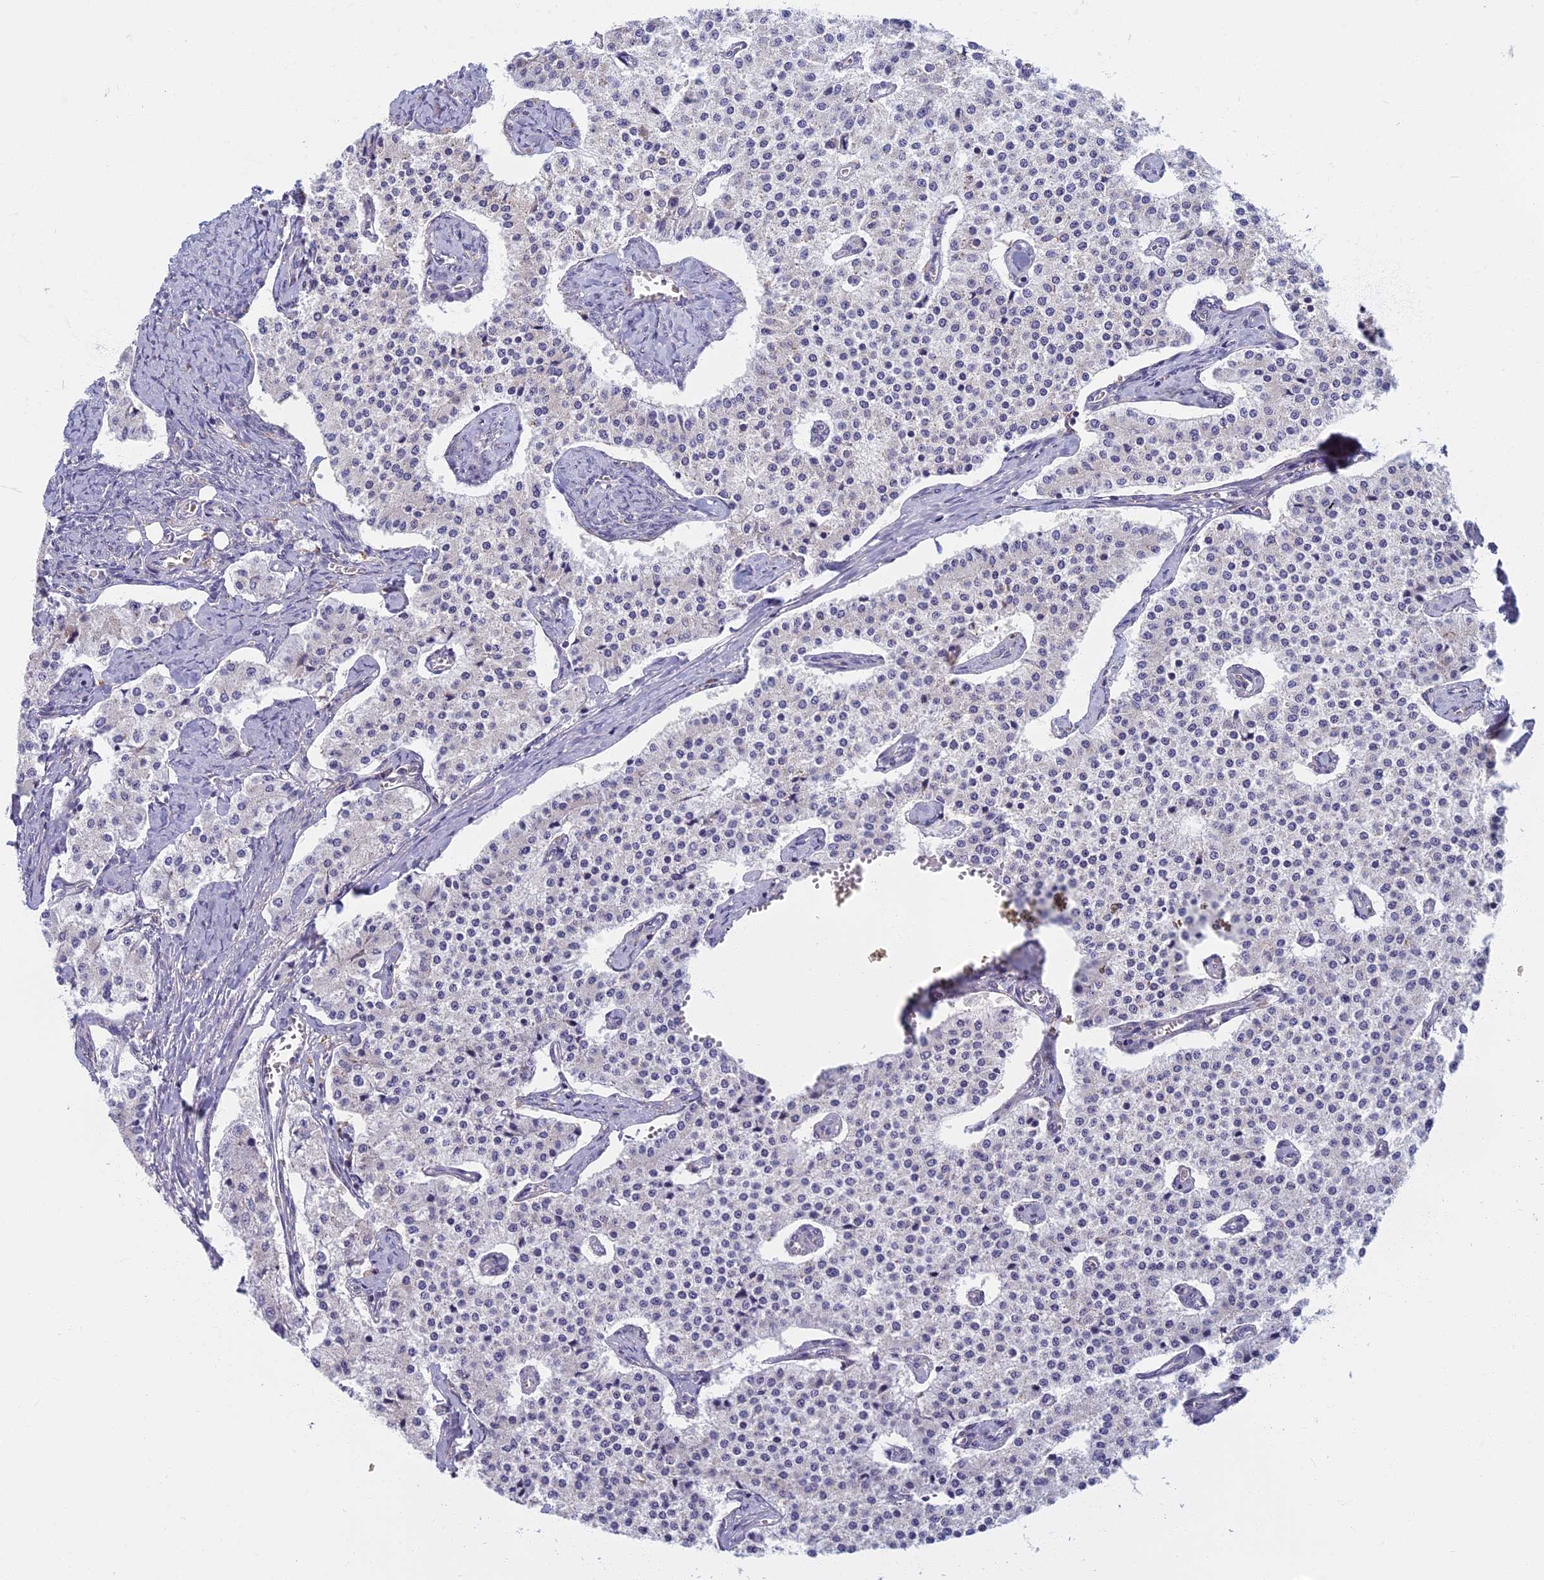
{"staining": {"intensity": "negative", "quantity": "none", "location": "none"}, "tissue": "carcinoid", "cell_type": "Tumor cells", "image_type": "cancer", "snomed": [{"axis": "morphology", "description": "Carcinoid, malignant, NOS"}, {"axis": "topography", "description": "Colon"}], "caption": "This is a image of IHC staining of carcinoid (malignant), which shows no staining in tumor cells.", "gene": "DDX51", "patient": {"sex": "female", "age": 52}}